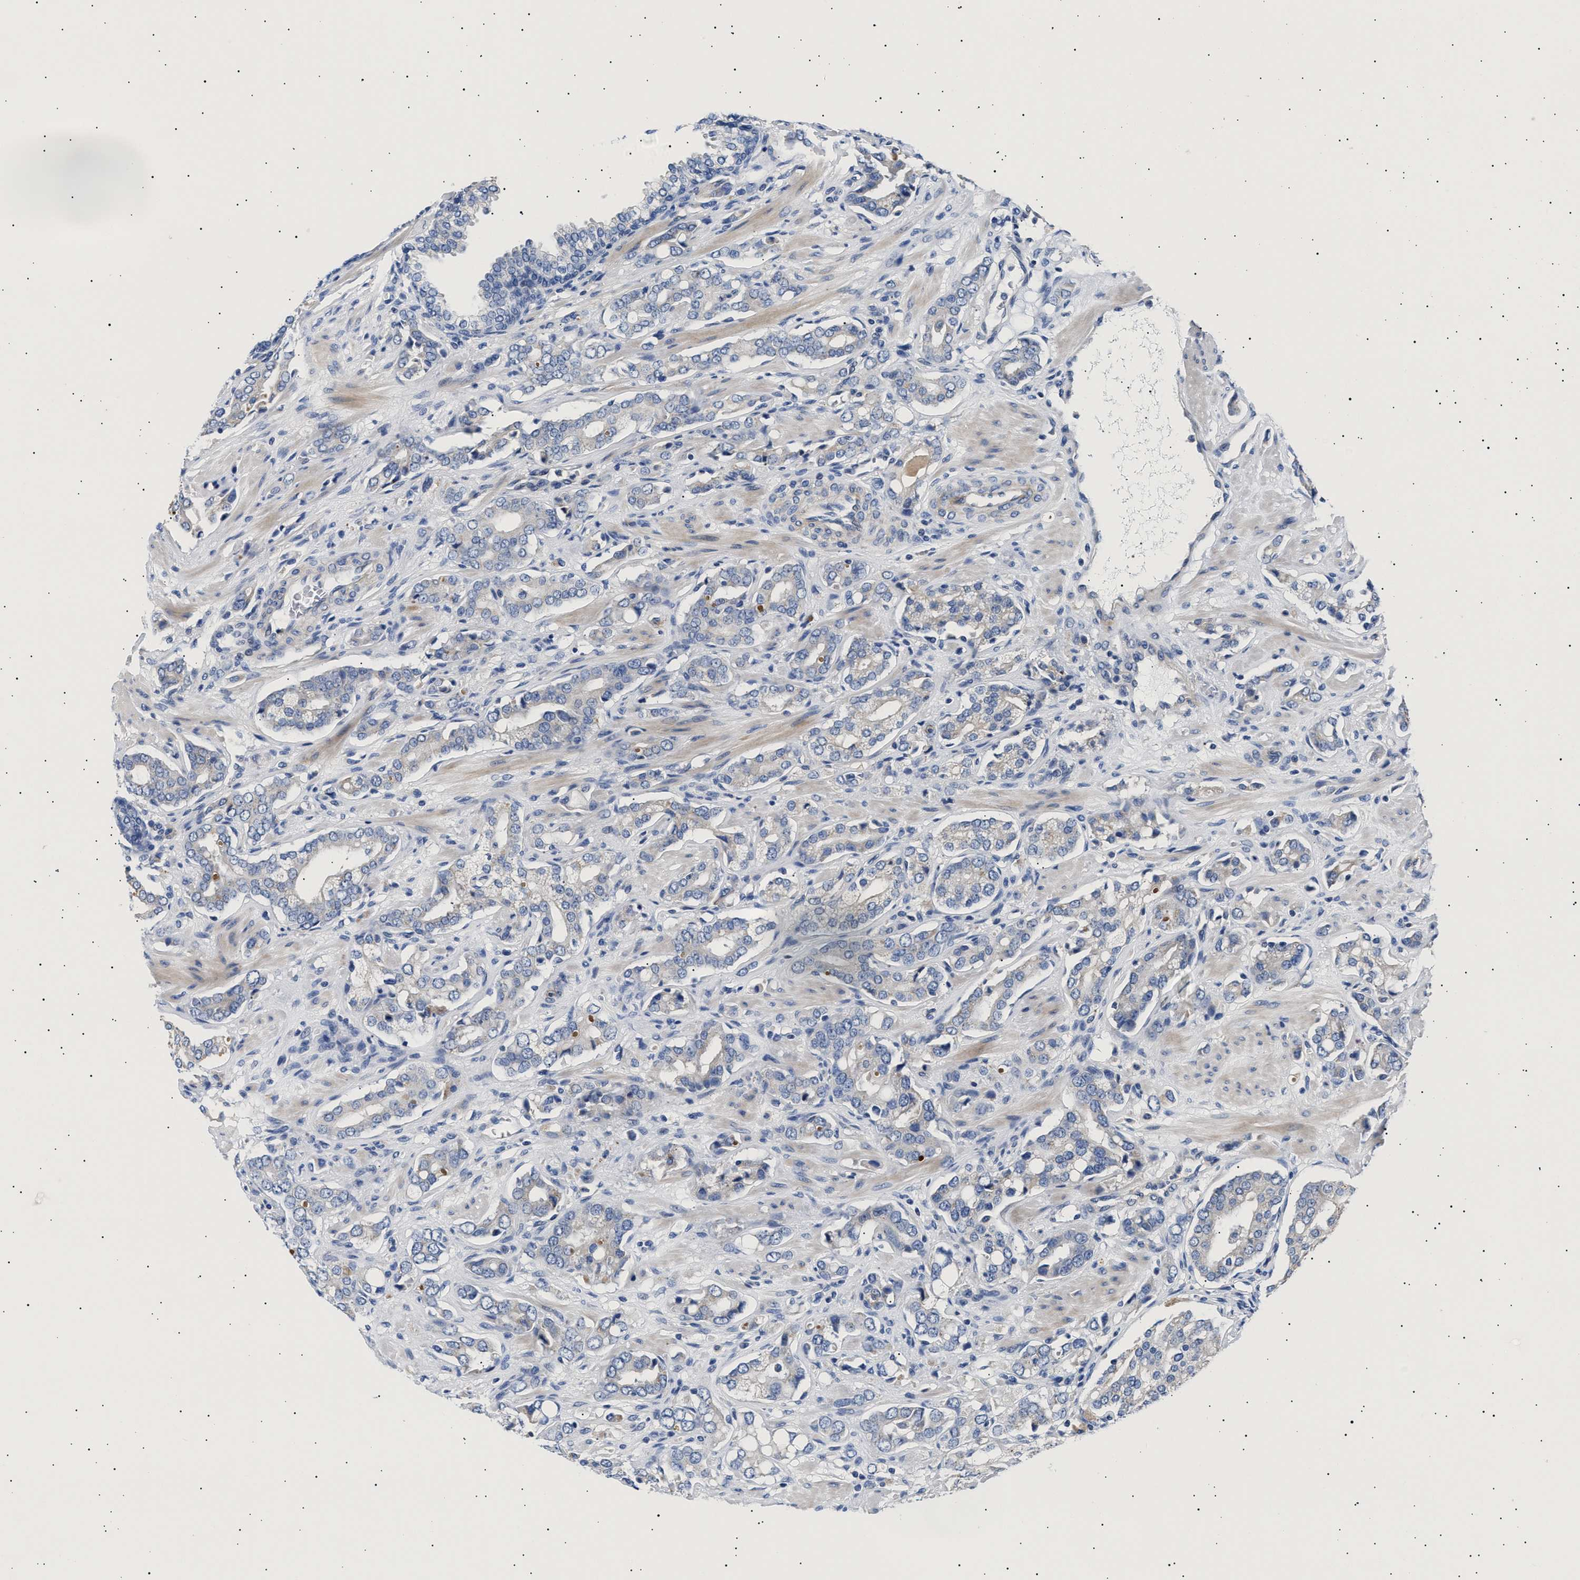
{"staining": {"intensity": "negative", "quantity": "none", "location": "none"}, "tissue": "prostate cancer", "cell_type": "Tumor cells", "image_type": "cancer", "snomed": [{"axis": "morphology", "description": "Adenocarcinoma, High grade"}, {"axis": "topography", "description": "Prostate"}], "caption": "Histopathology image shows no protein expression in tumor cells of prostate cancer tissue. The staining is performed using DAB brown chromogen with nuclei counter-stained in using hematoxylin.", "gene": "HEMGN", "patient": {"sex": "male", "age": 52}}